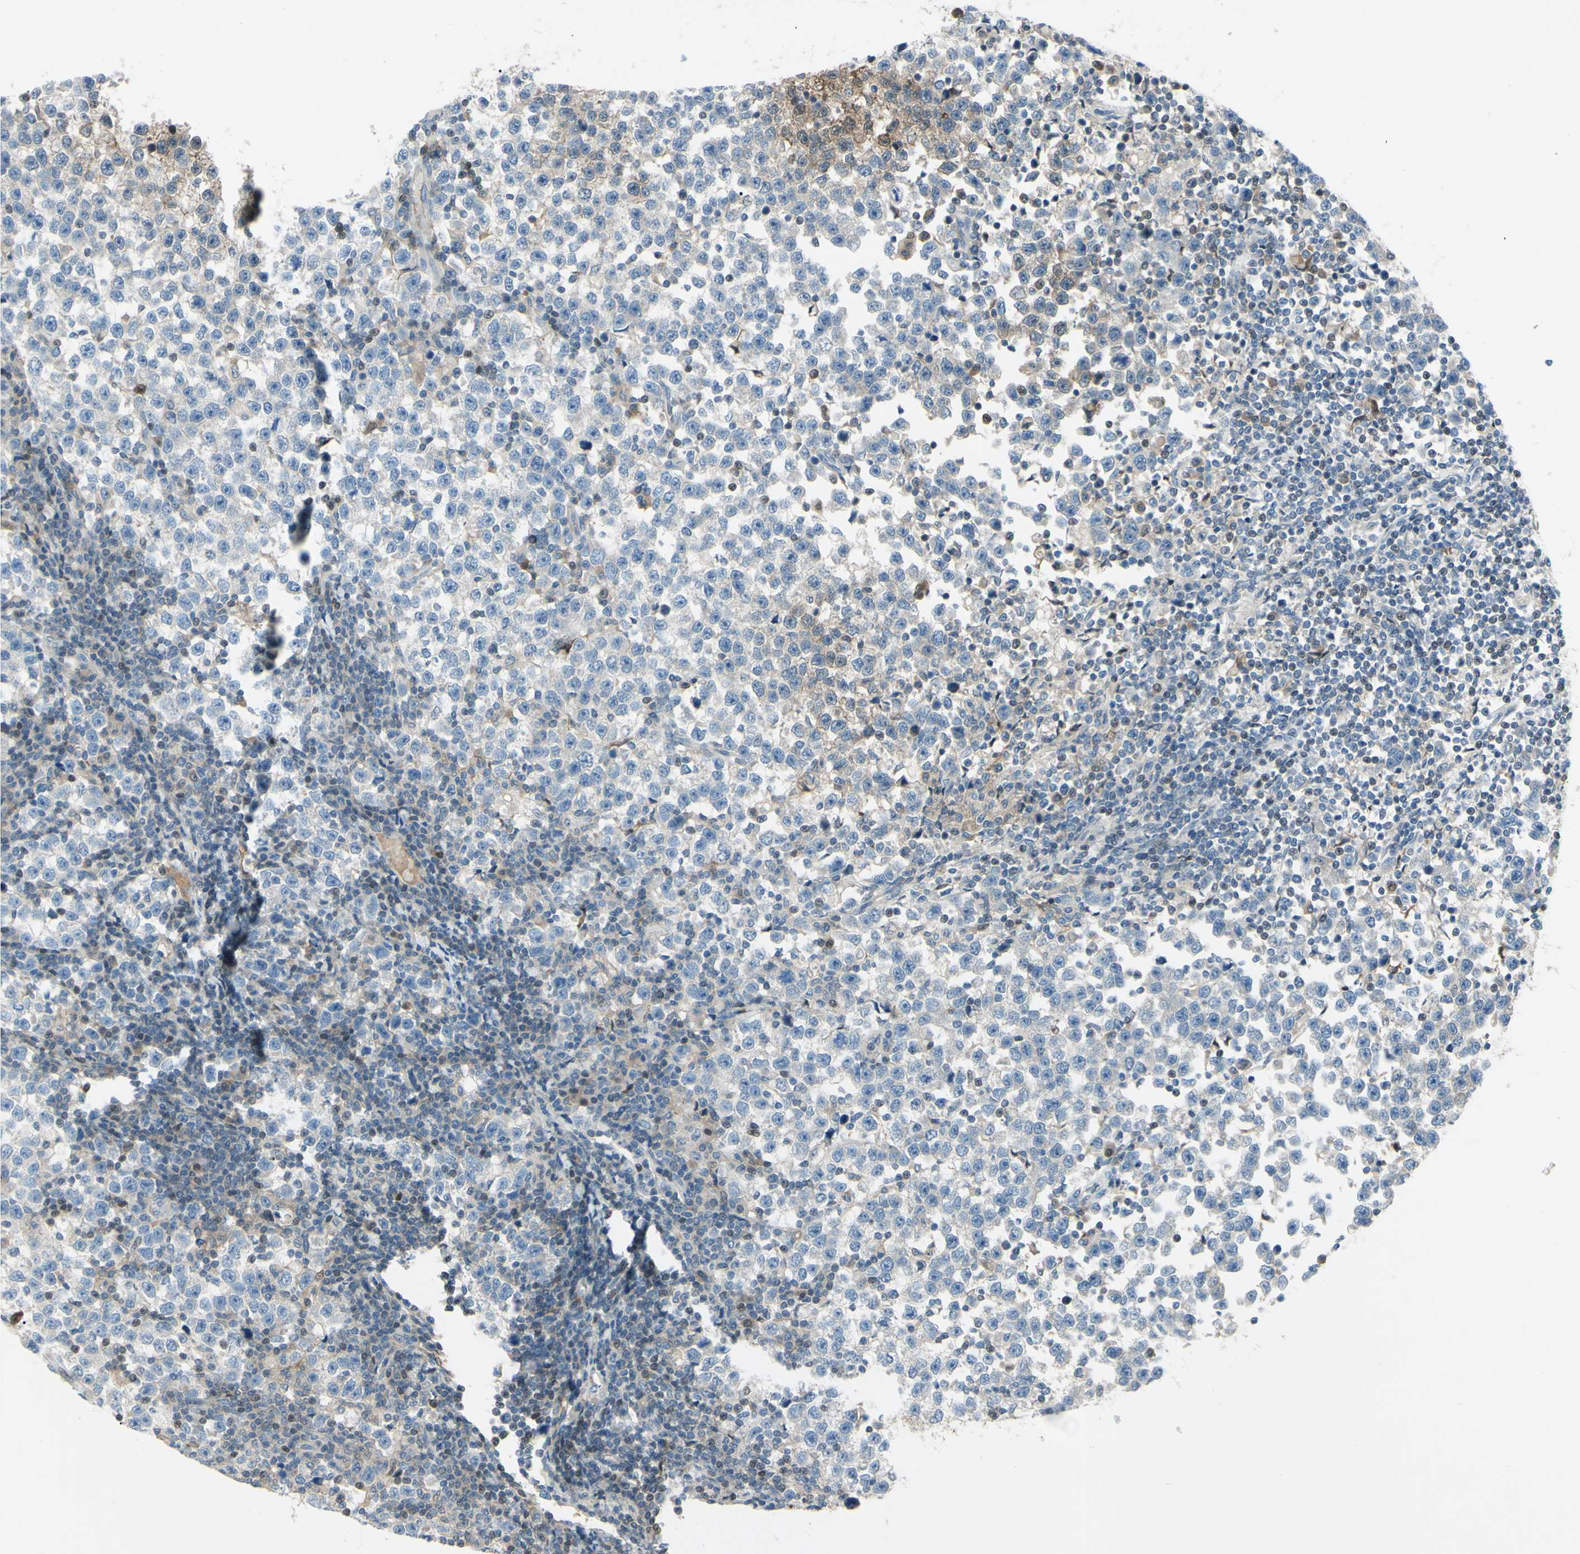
{"staining": {"intensity": "weak", "quantity": "<25%", "location": "cytoplasmic/membranous"}, "tissue": "testis cancer", "cell_type": "Tumor cells", "image_type": "cancer", "snomed": [{"axis": "morphology", "description": "Seminoma, NOS"}, {"axis": "topography", "description": "Testis"}], "caption": "There is no significant staining in tumor cells of testis seminoma.", "gene": "C1orf159", "patient": {"sex": "male", "age": 43}}